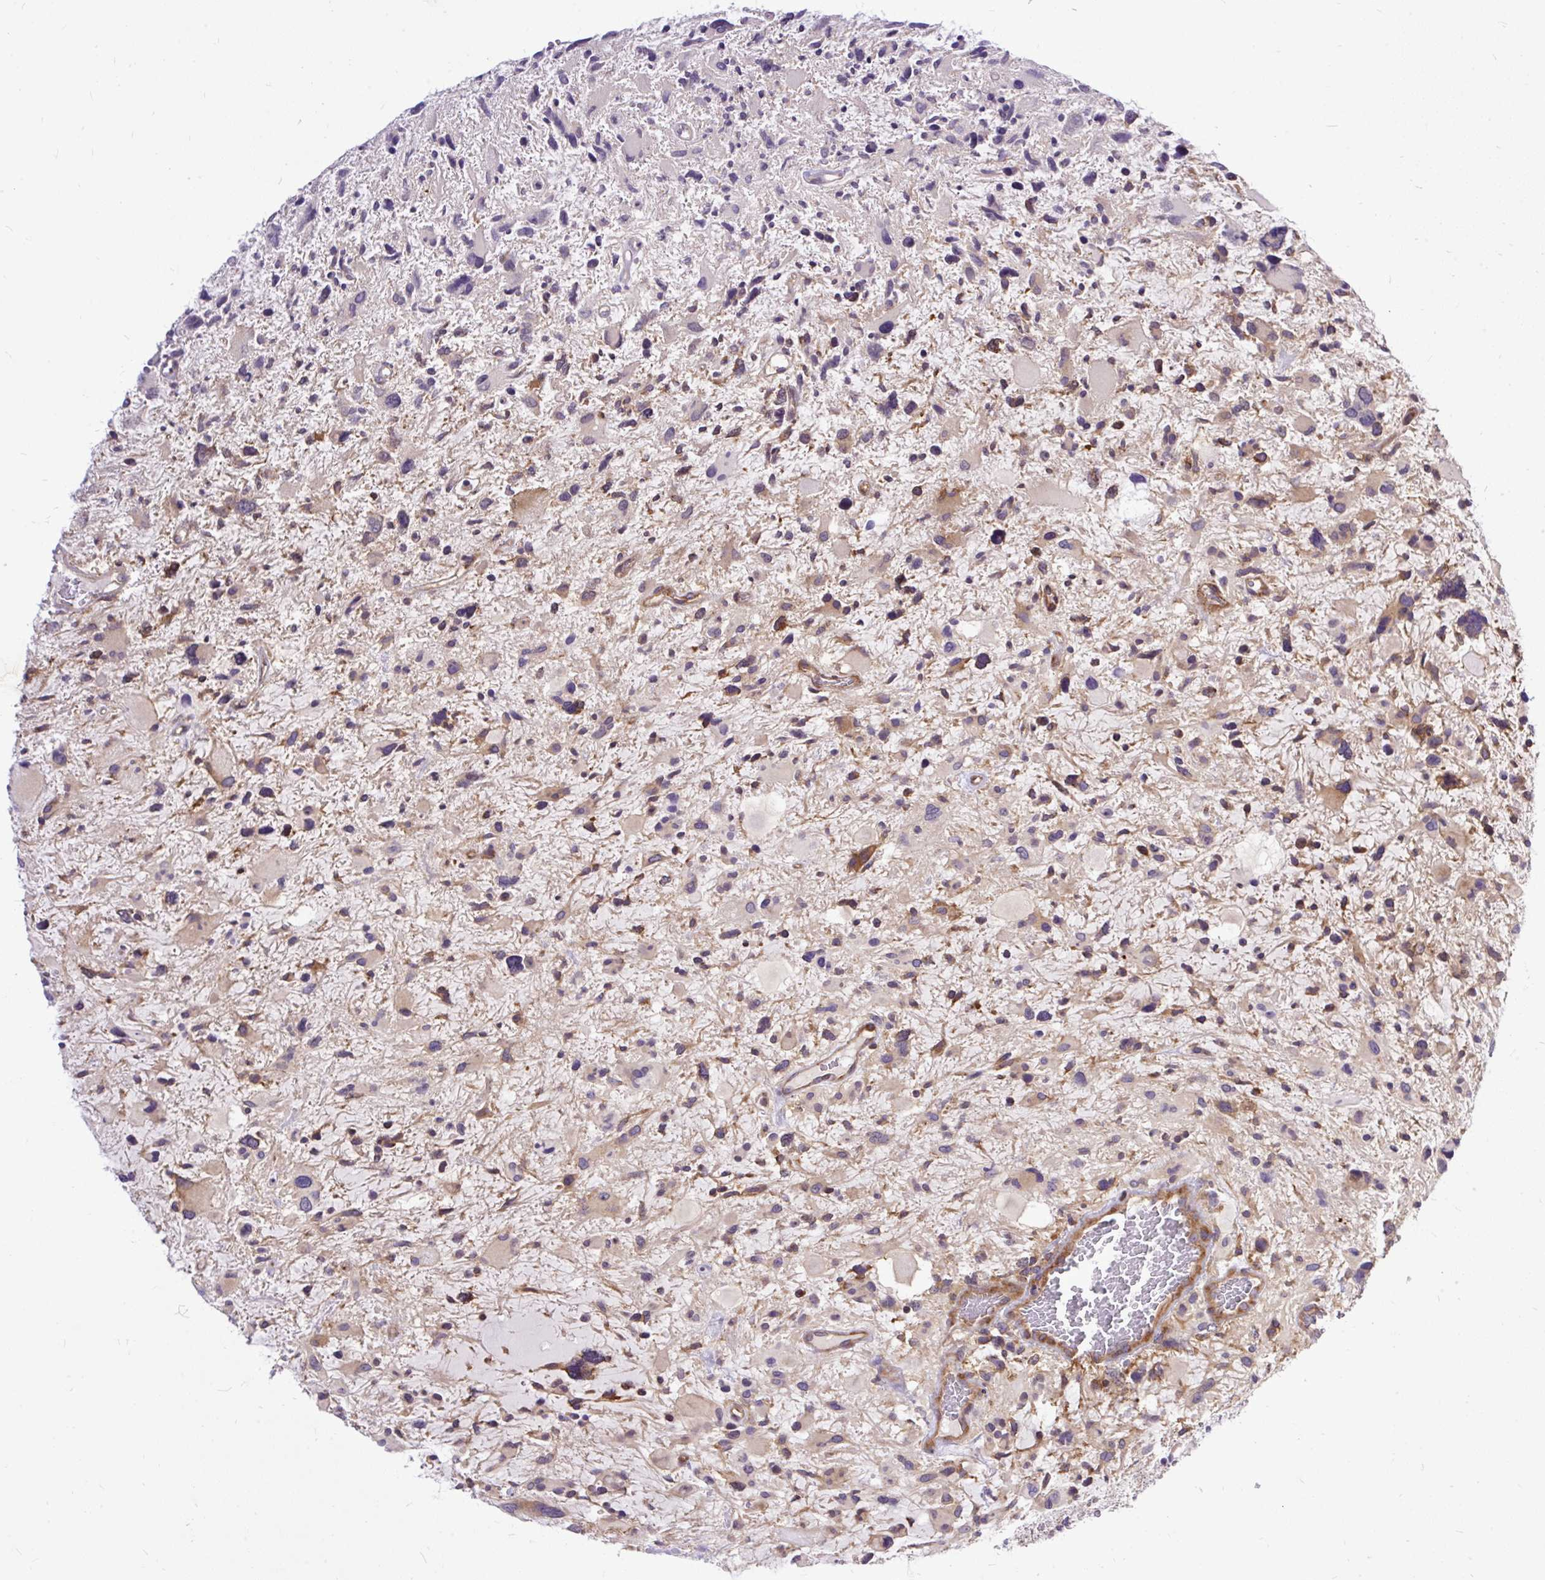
{"staining": {"intensity": "moderate", "quantity": "25%-75%", "location": "cytoplasmic/membranous"}, "tissue": "glioma", "cell_type": "Tumor cells", "image_type": "cancer", "snomed": [{"axis": "morphology", "description": "Glioma, malignant, High grade"}, {"axis": "topography", "description": "Brain"}], "caption": "This is an image of immunohistochemistry (IHC) staining of malignant glioma (high-grade), which shows moderate staining in the cytoplasmic/membranous of tumor cells.", "gene": "TRIM17", "patient": {"sex": "female", "age": 11}}